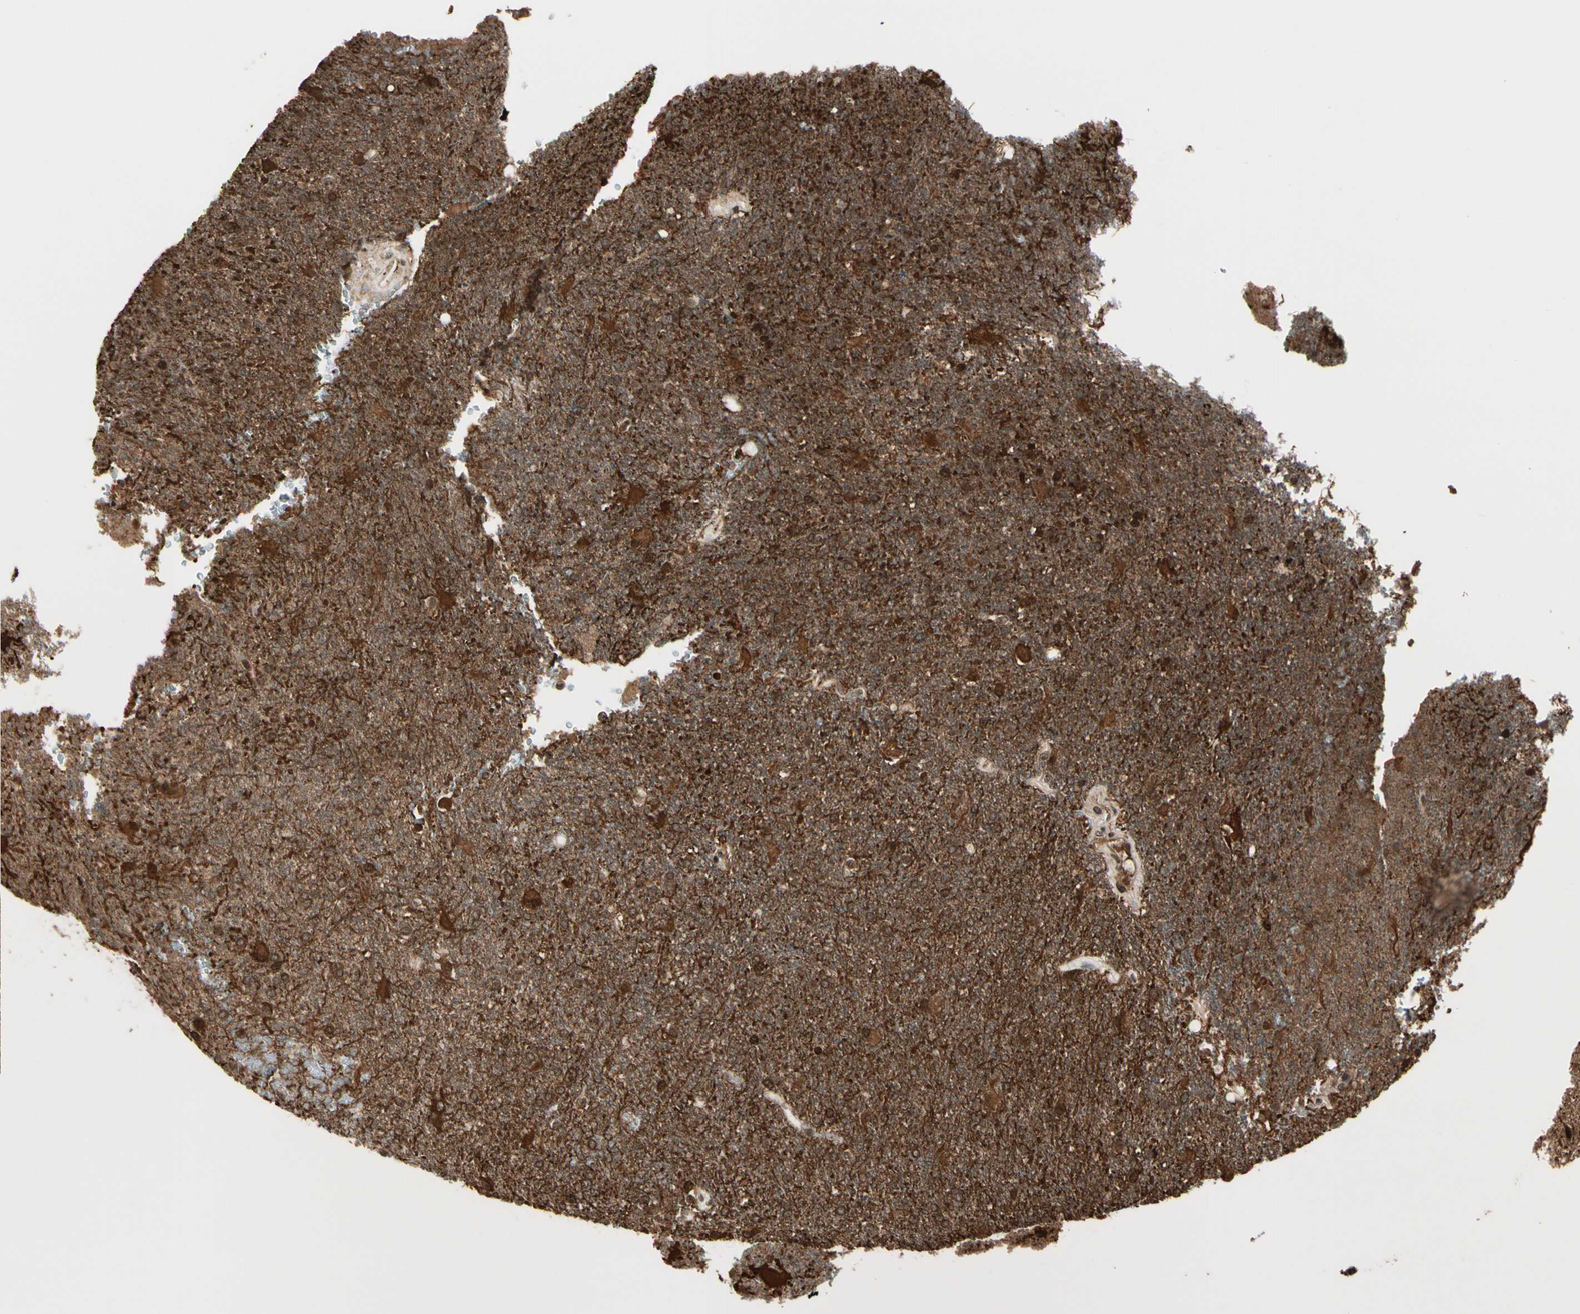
{"staining": {"intensity": "moderate", "quantity": ">75%", "location": "cytoplasmic/membranous,nuclear"}, "tissue": "glioma", "cell_type": "Tumor cells", "image_type": "cancer", "snomed": [{"axis": "morphology", "description": "Glioma, malignant, High grade"}, {"axis": "topography", "description": "Brain"}], "caption": "Immunohistochemistry (IHC) image of glioma stained for a protein (brown), which displays medium levels of moderate cytoplasmic/membranous and nuclear staining in approximately >75% of tumor cells.", "gene": "TSHZ3", "patient": {"sex": "male", "age": 71}}